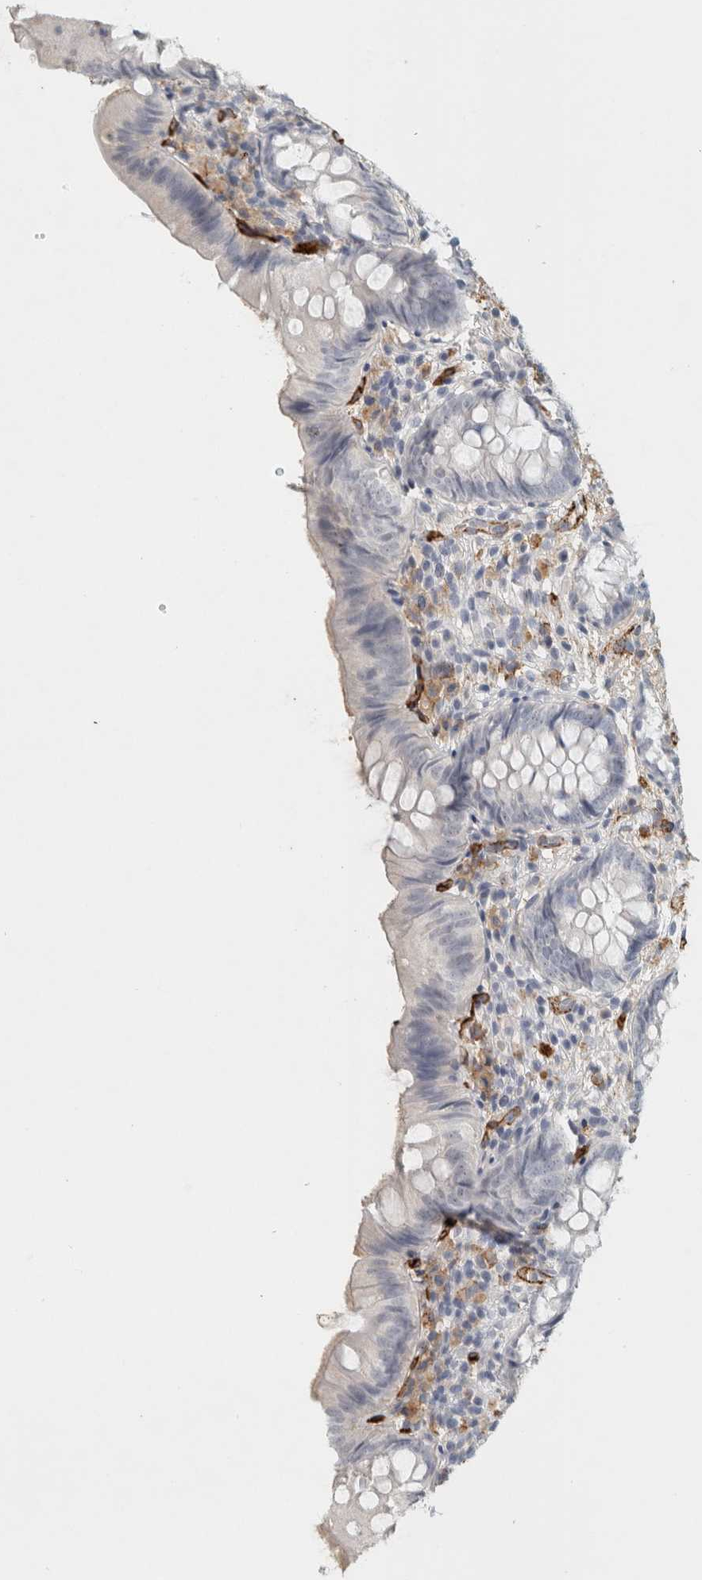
{"staining": {"intensity": "negative", "quantity": "none", "location": "none"}, "tissue": "appendix", "cell_type": "Glandular cells", "image_type": "normal", "snomed": [{"axis": "morphology", "description": "Normal tissue, NOS"}, {"axis": "topography", "description": "Appendix"}], "caption": "High power microscopy photomicrograph of an immunohistochemistry (IHC) histopathology image of benign appendix, revealing no significant positivity in glandular cells.", "gene": "CD36", "patient": {"sex": "male", "age": 8}}